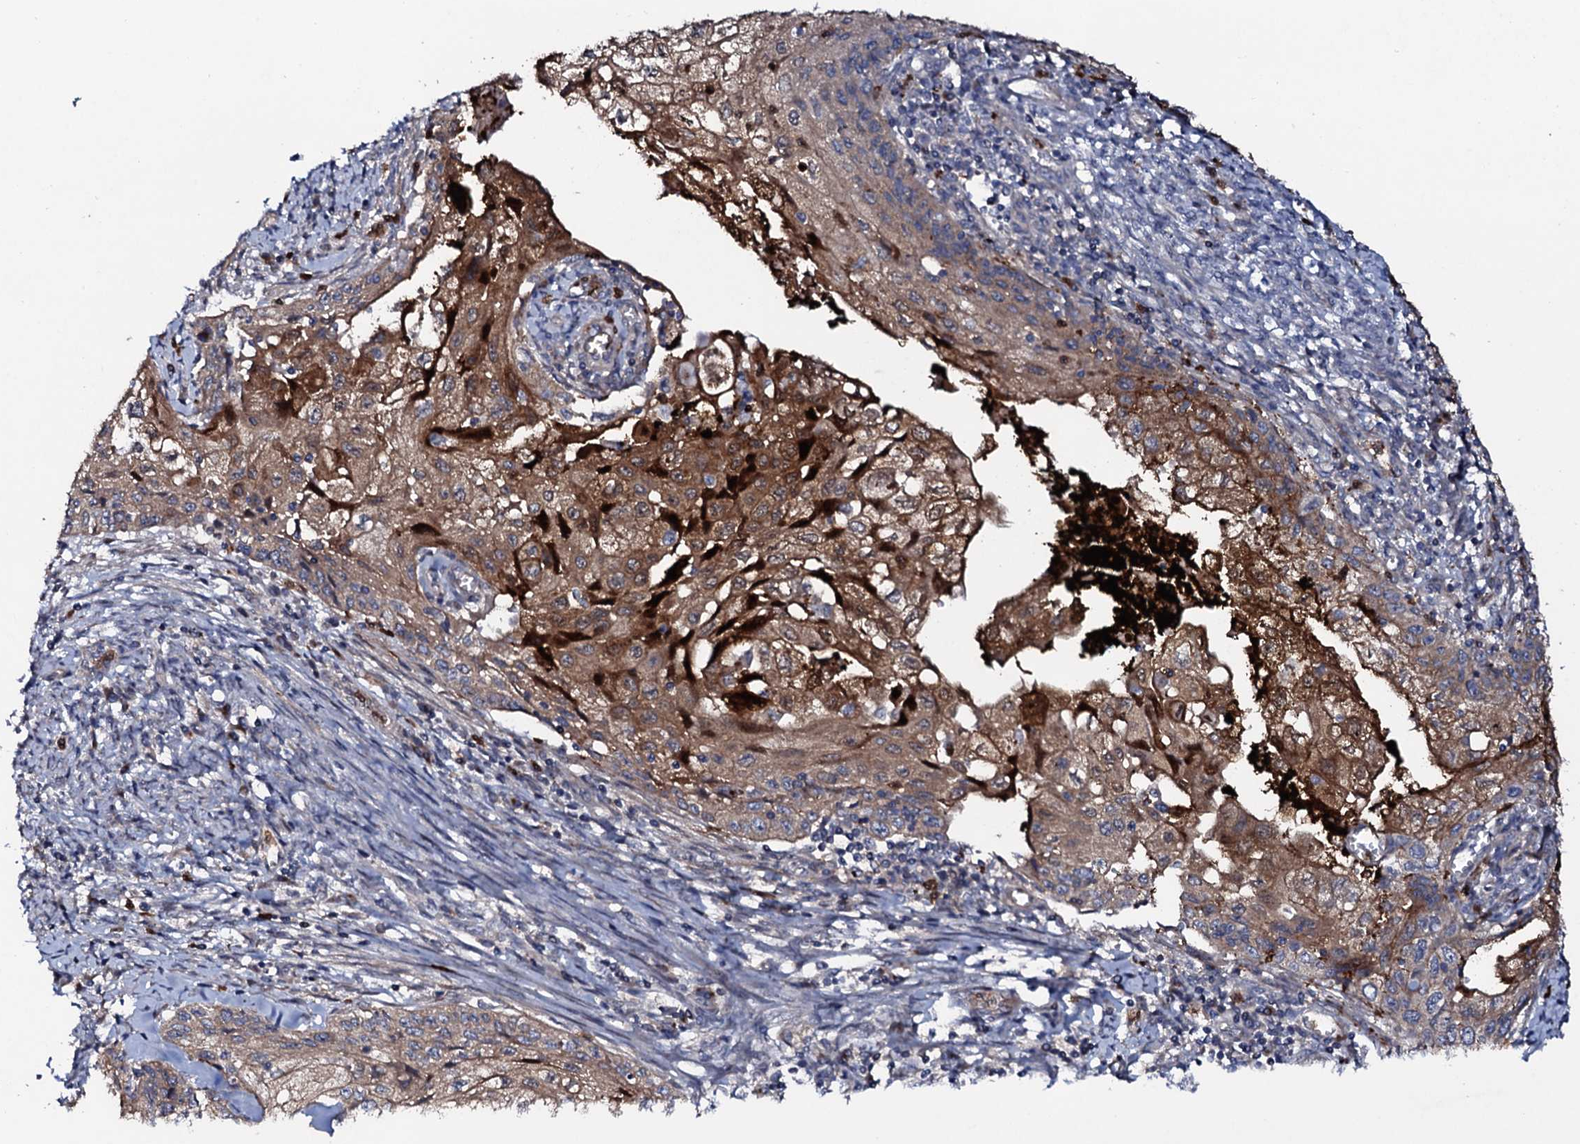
{"staining": {"intensity": "moderate", "quantity": ">75%", "location": "cytoplasmic/membranous"}, "tissue": "cervical cancer", "cell_type": "Tumor cells", "image_type": "cancer", "snomed": [{"axis": "morphology", "description": "Squamous cell carcinoma, NOS"}, {"axis": "topography", "description": "Cervix"}], "caption": "Squamous cell carcinoma (cervical) was stained to show a protein in brown. There is medium levels of moderate cytoplasmic/membranous staining in approximately >75% of tumor cells.", "gene": "COG6", "patient": {"sex": "female", "age": 67}}